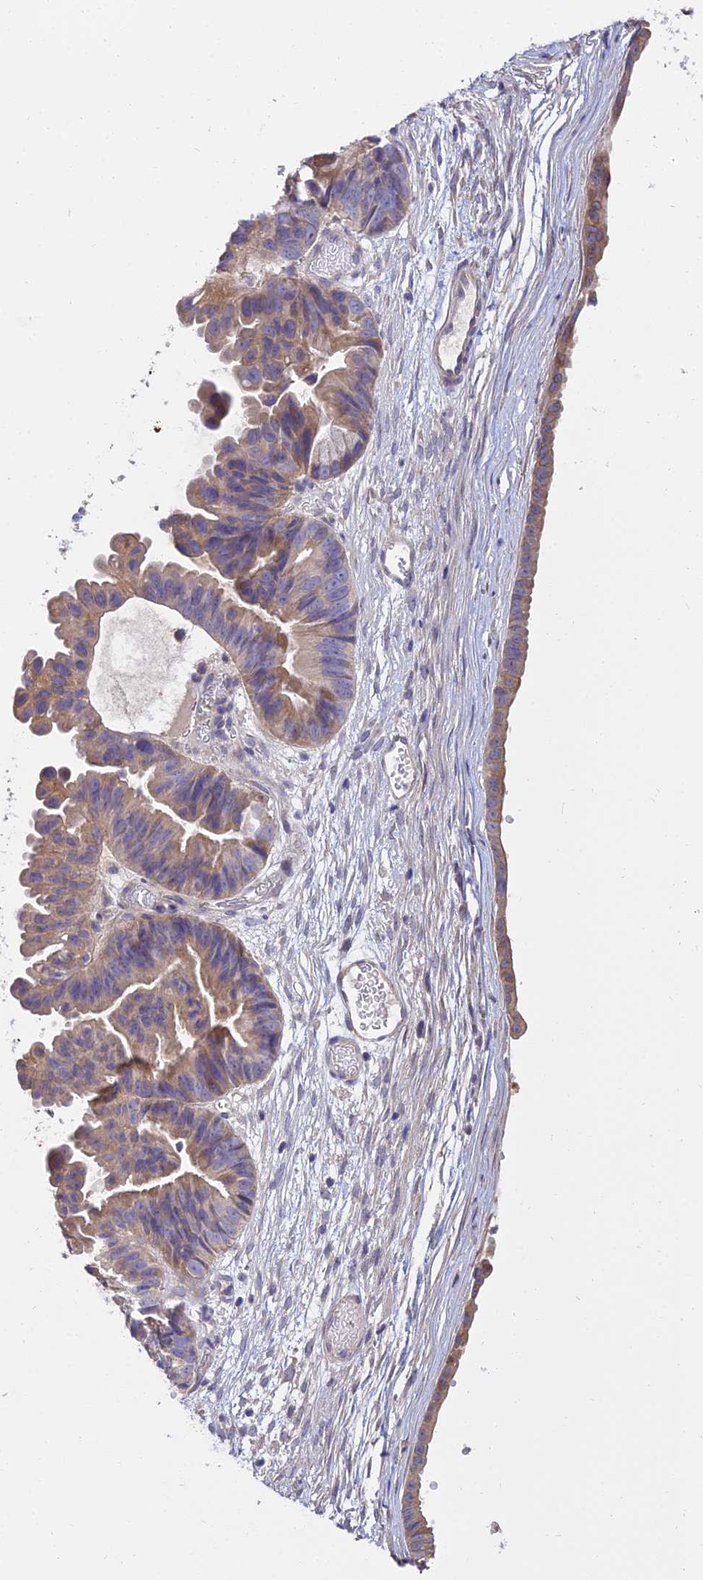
{"staining": {"intensity": "moderate", "quantity": ">75%", "location": "cytoplasmic/membranous"}, "tissue": "ovarian cancer", "cell_type": "Tumor cells", "image_type": "cancer", "snomed": [{"axis": "morphology", "description": "Cystadenocarcinoma, mucinous, NOS"}, {"axis": "topography", "description": "Ovary"}], "caption": "About >75% of tumor cells in human ovarian cancer (mucinous cystadenocarcinoma) display moderate cytoplasmic/membranous protein positivity as visualized by brown immunohistochemical staining.", "gene": "ARL8B", "patient": {"sex": "female", "age": 61}}